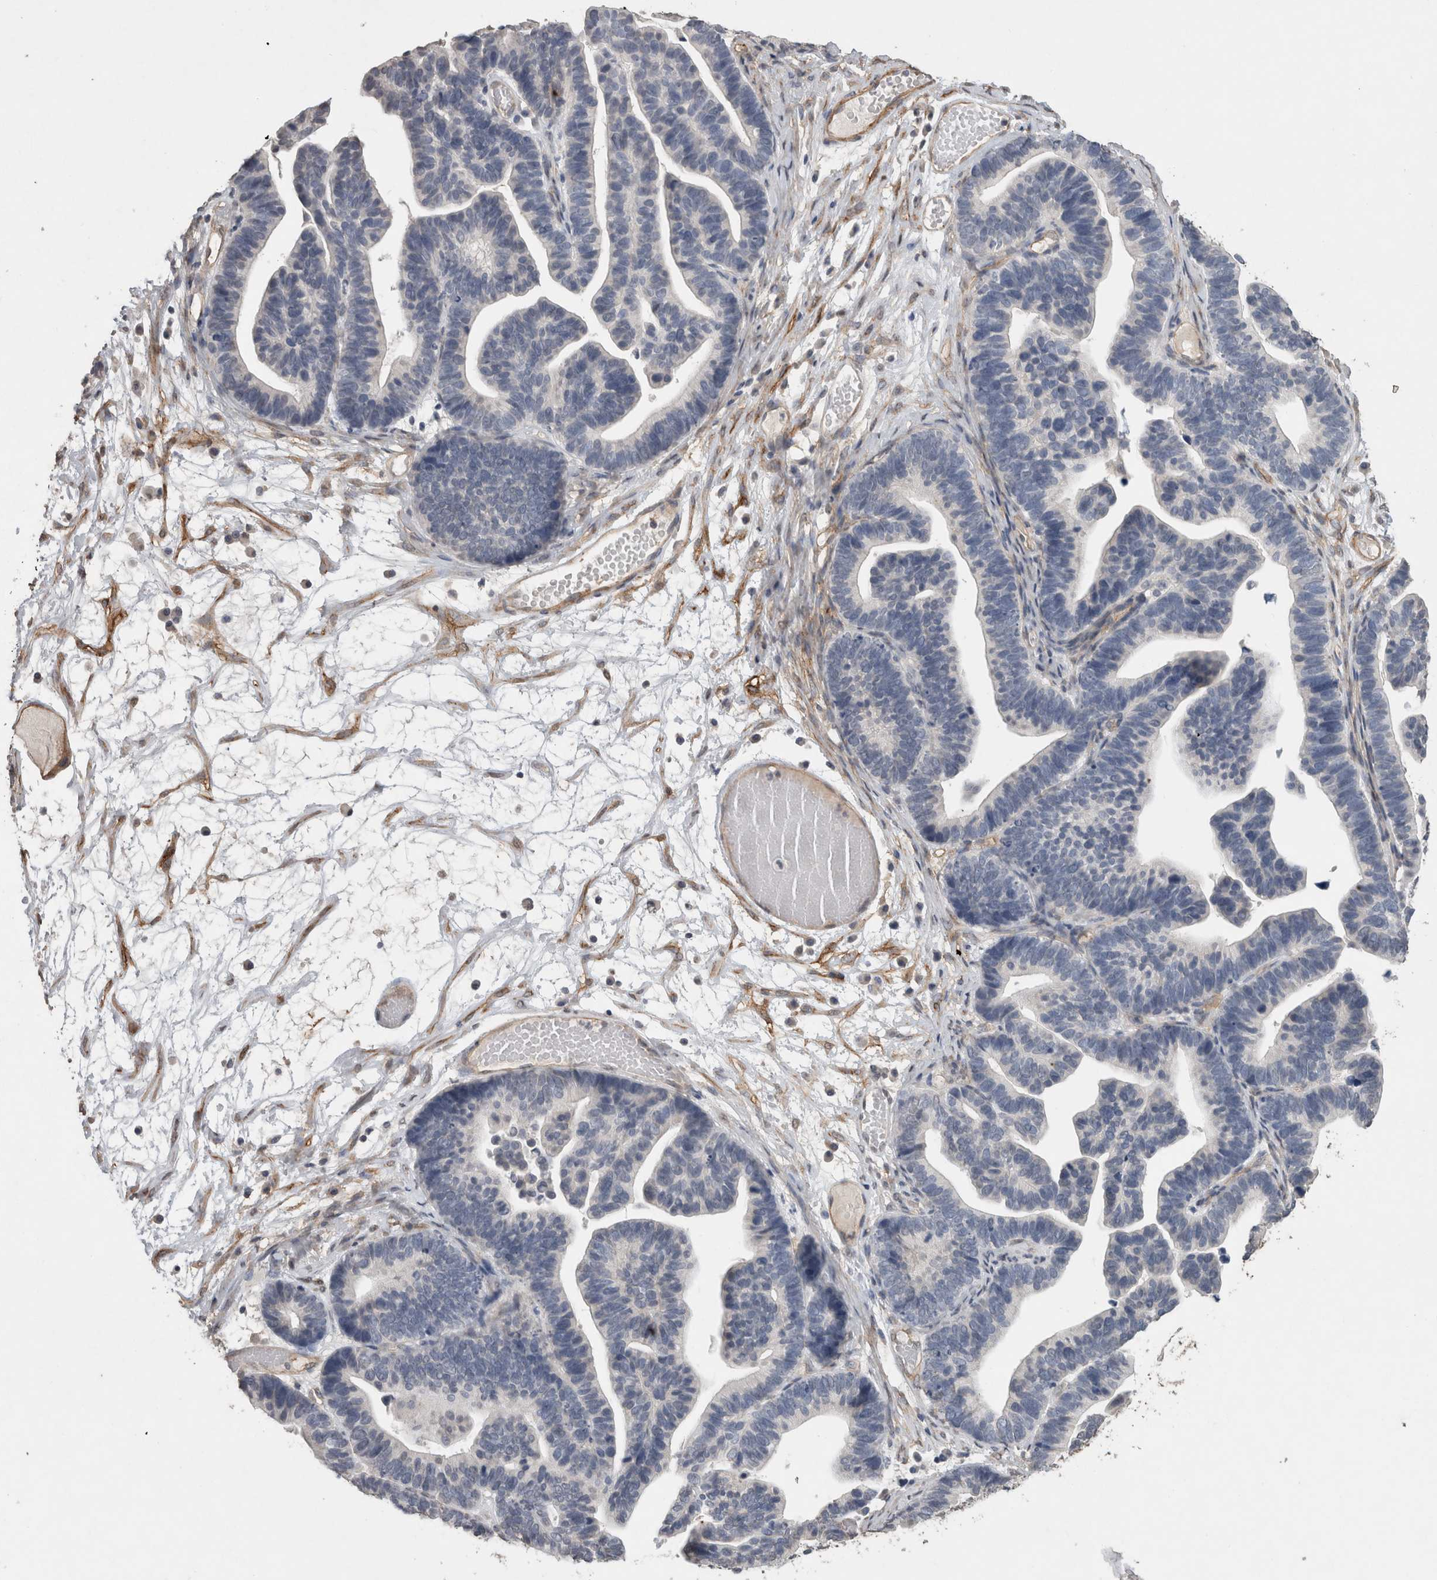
{"staining": {"intensity": "negative", "quantity": "none", "location": "none"}, "tissue": "ovarian cancer", "cell_type": "Tumor cells", "image_type": "cancer", "snomed": [{"axis": "morphology", "description": "Cystadenocarcinoma, serous, NOS"}, {"axis": "topography", "description": "Ovary"}], "caption": "The immunohistochemistry (IHC) micrograph has no significant staining in tumor cells of ovarian serous cystadenocarcinoma tissue. Brightfield microscopy of immunohistochemistry (IHC) stained with DAB (3,3'-diaminobenzidine) (brown) and hematoxylin (blue), captured at high magnification.", "gene": "RECK", "patient": {"sex": "female", "age": 56}}